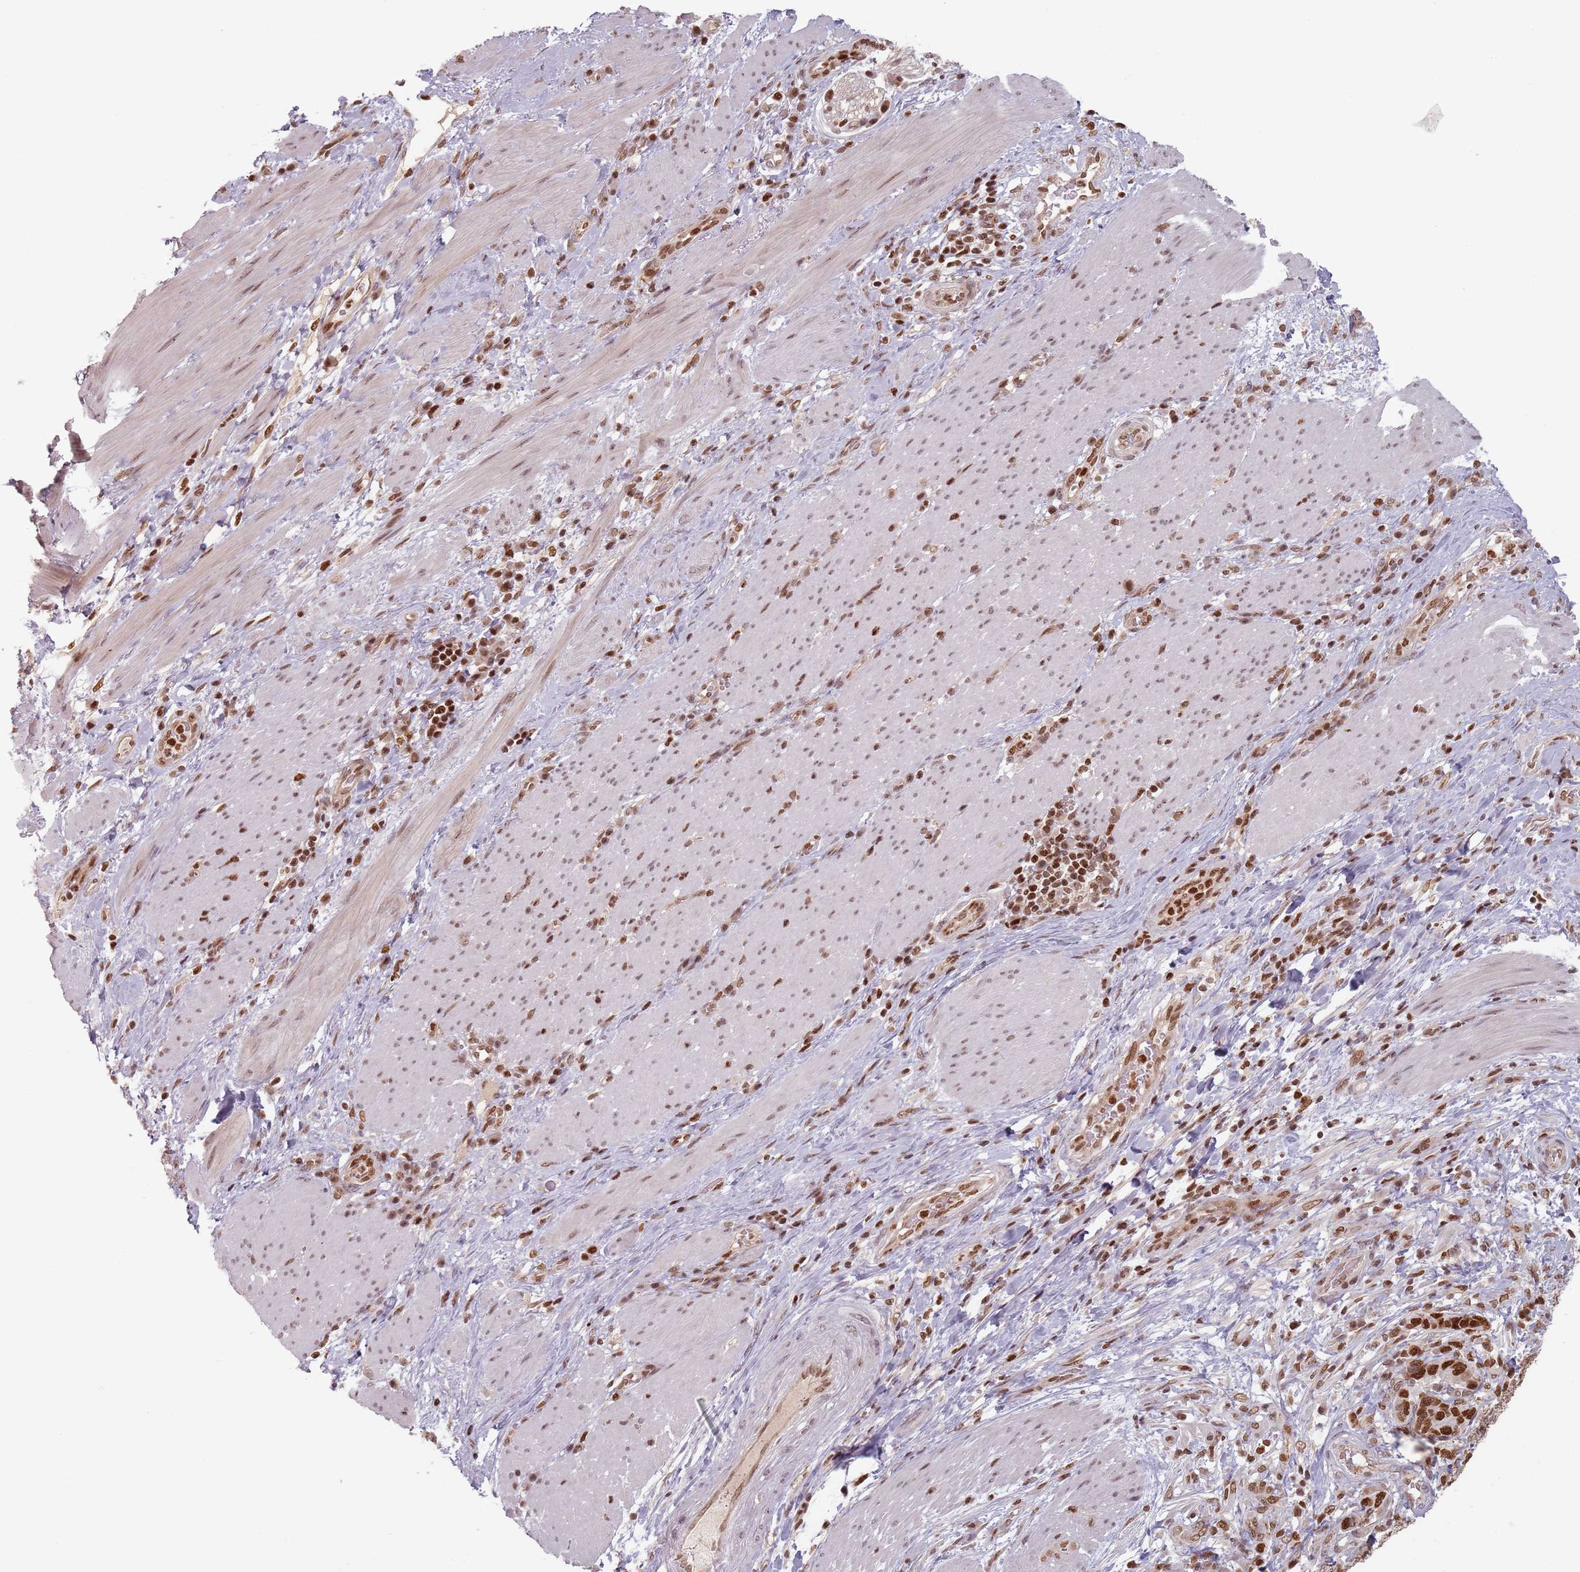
{"staining": {"intensity": "strong", "quantity": ">75%", "location": "nuclear"}, "tissue": "stomach cancer", "cell_type": "Tumor cells", "image_type": "cancer", "snomed": [{"axis": "morphology", "description": "Normal tissue, NOS"}, {"axis": "morphology", "description": "Adenocarcinoma, NOS"}, {"axis": "topography", "description": "Stomach"}], "caption": "A micrograph of adenocarcinoma (stomach) stained for a protein displays strong nuclear brown staining in tumor cells.", "gene": "NUP50", "patient": {"sex": "female", "age": 64}}